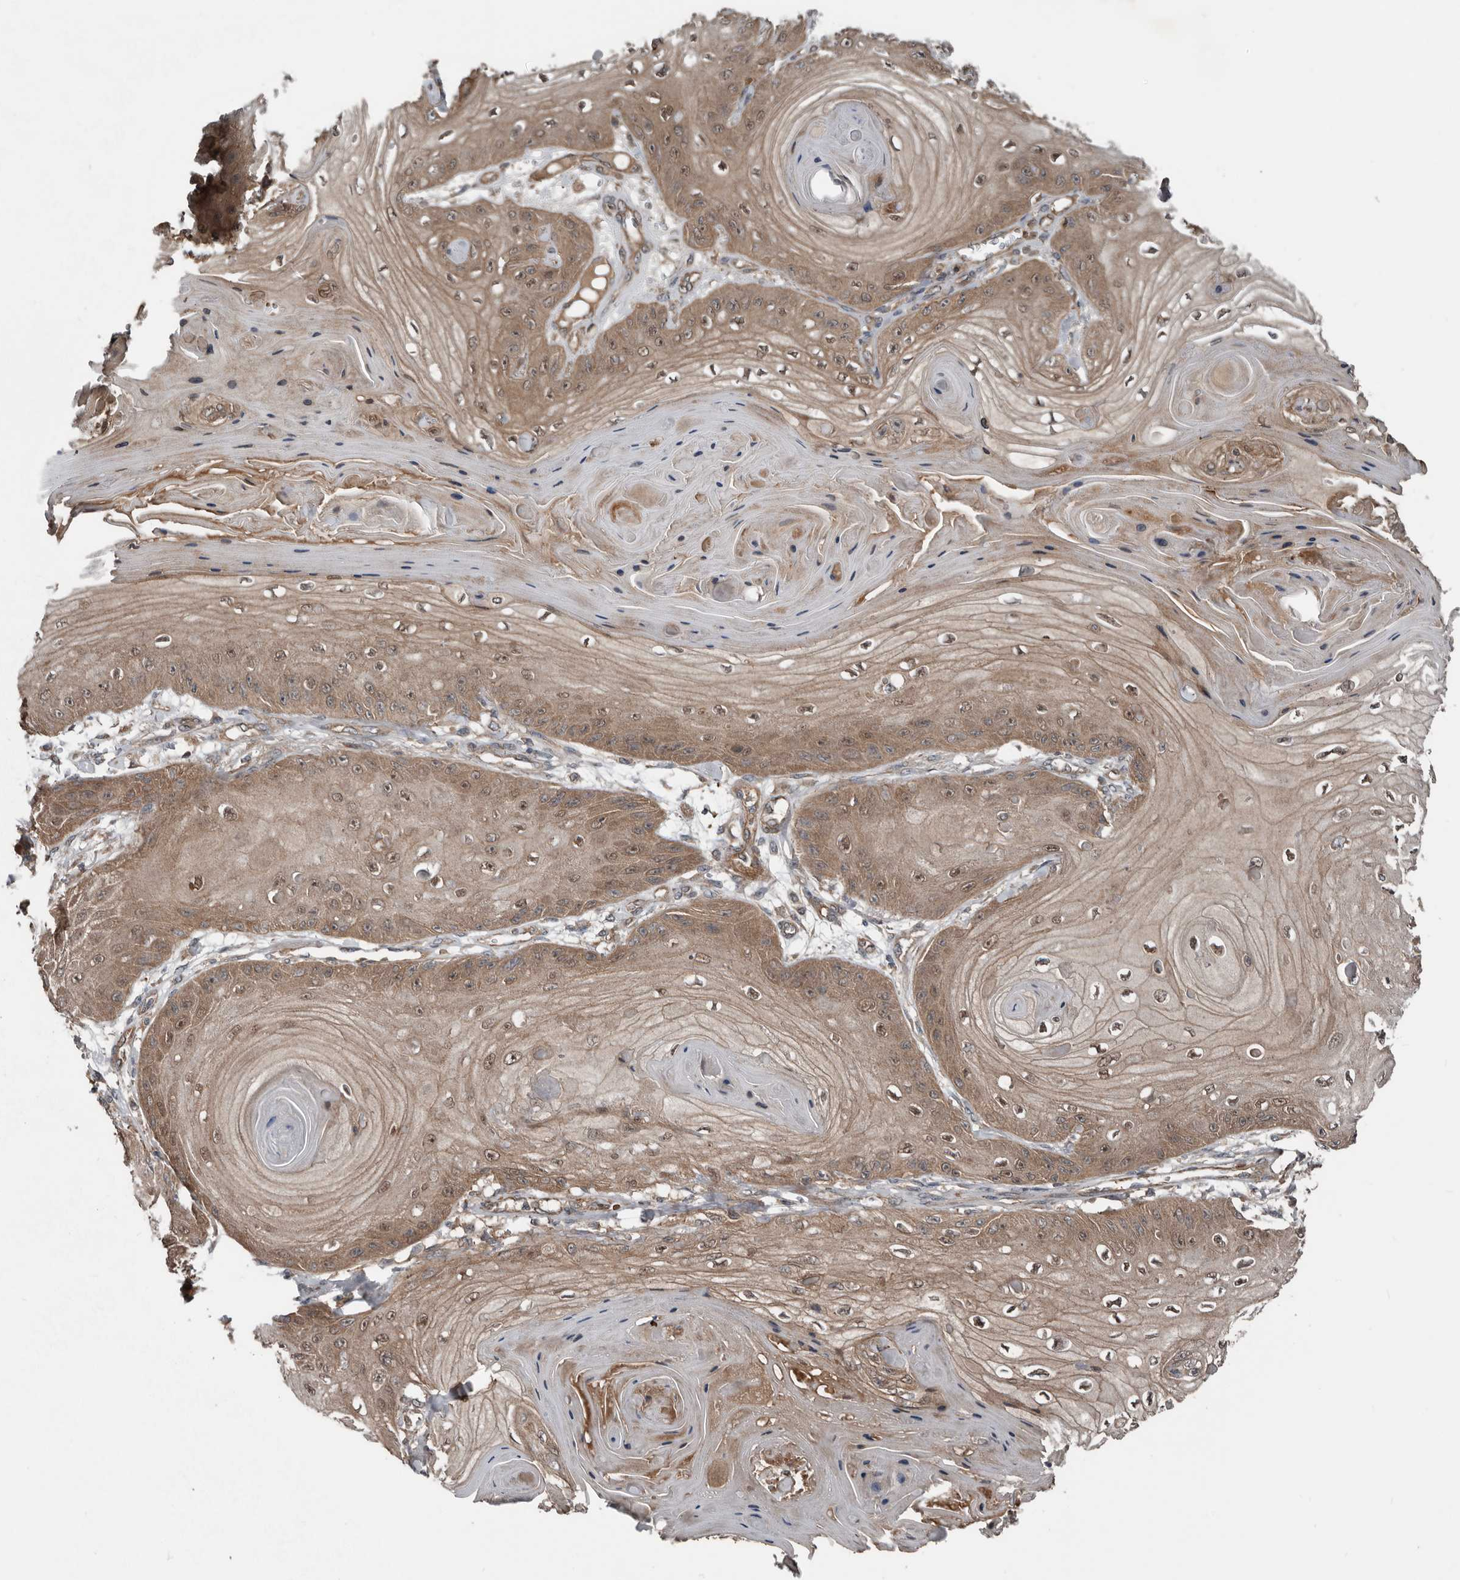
{"staining": {"intensity": "moderate", "quantity": "25%-75%", "location": "cytoplasmic/membranous,nuclear"}, "tissue": "skin cancer", "cell_type": "Tumor cells", "image_type": "cancer", "snomed": [{"axis": "morphology", "description": "Squamous cell carcinoma, NOS"}, {"axis": "topography", "description": "Skin"}], "caption": "DAB immunohistochemical staining of squamous cell carcinoma (skin) exhibits moderate cytoplasmic/membranous and nuclear protein expression in about 25%-75% of tumor cells. Immunohistochemistry stains the protein of interest in brown and the nuclei are stained blue.", "gene": "DNAJB4", "patient": {"sex": "male", "age": 74}}